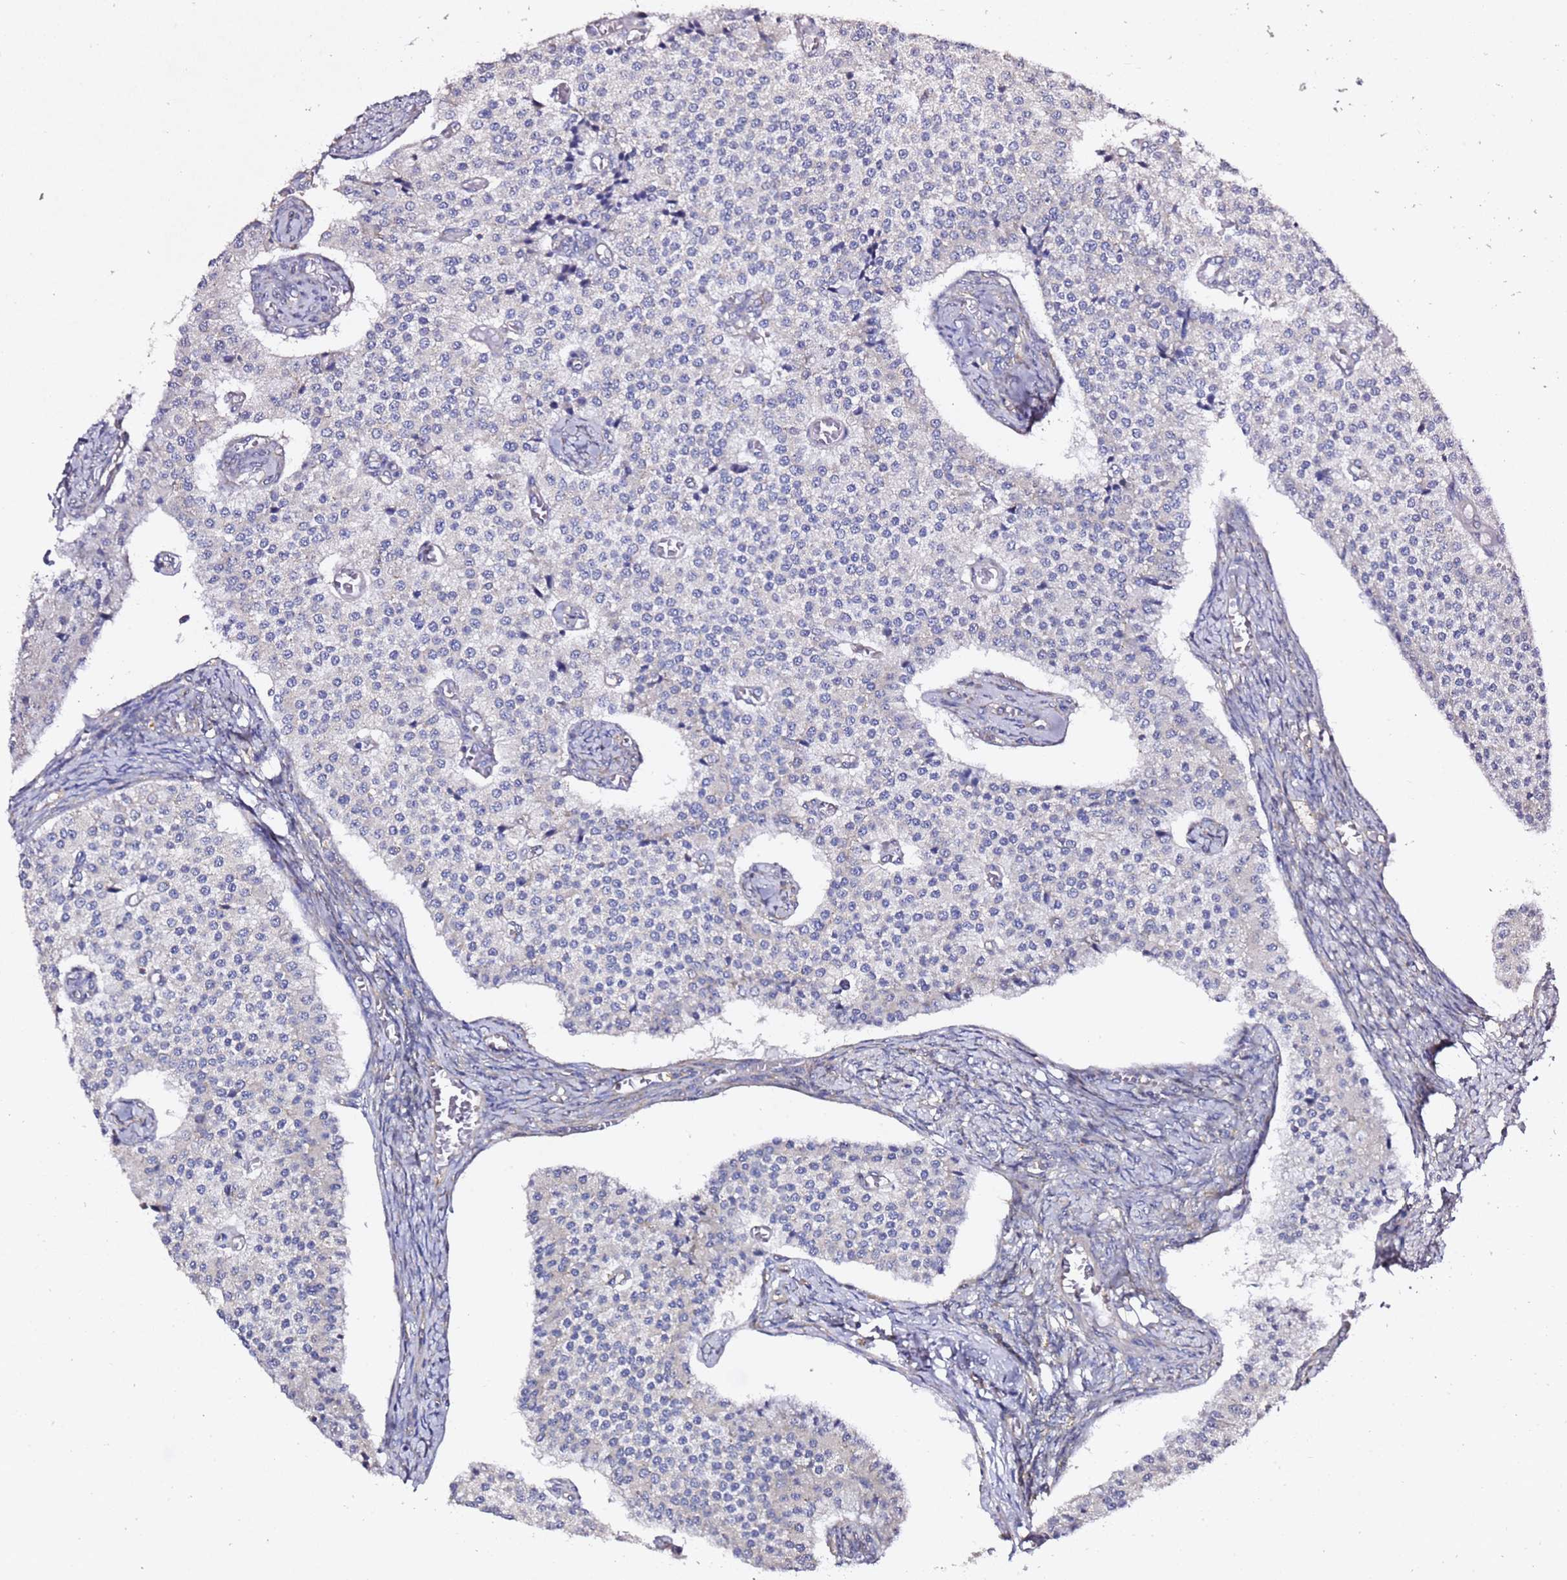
{"staining": {"intensity": "negative", "quantity": "none", "location": "none"}, "tissue": "carcinoid", "cell_type": "Tumor cells", "image_type": "cancer", "snomed": [{"axis": "morphology", "description": "Carcinoid, malignant, NOS"}, {"axis": "topography", "description": "Colon"}], "caption": "Tumor cells are negative for protein expression in human carcinoid.", "gene": "TPST1", "patient": {"sex": "female", "age": 52}}